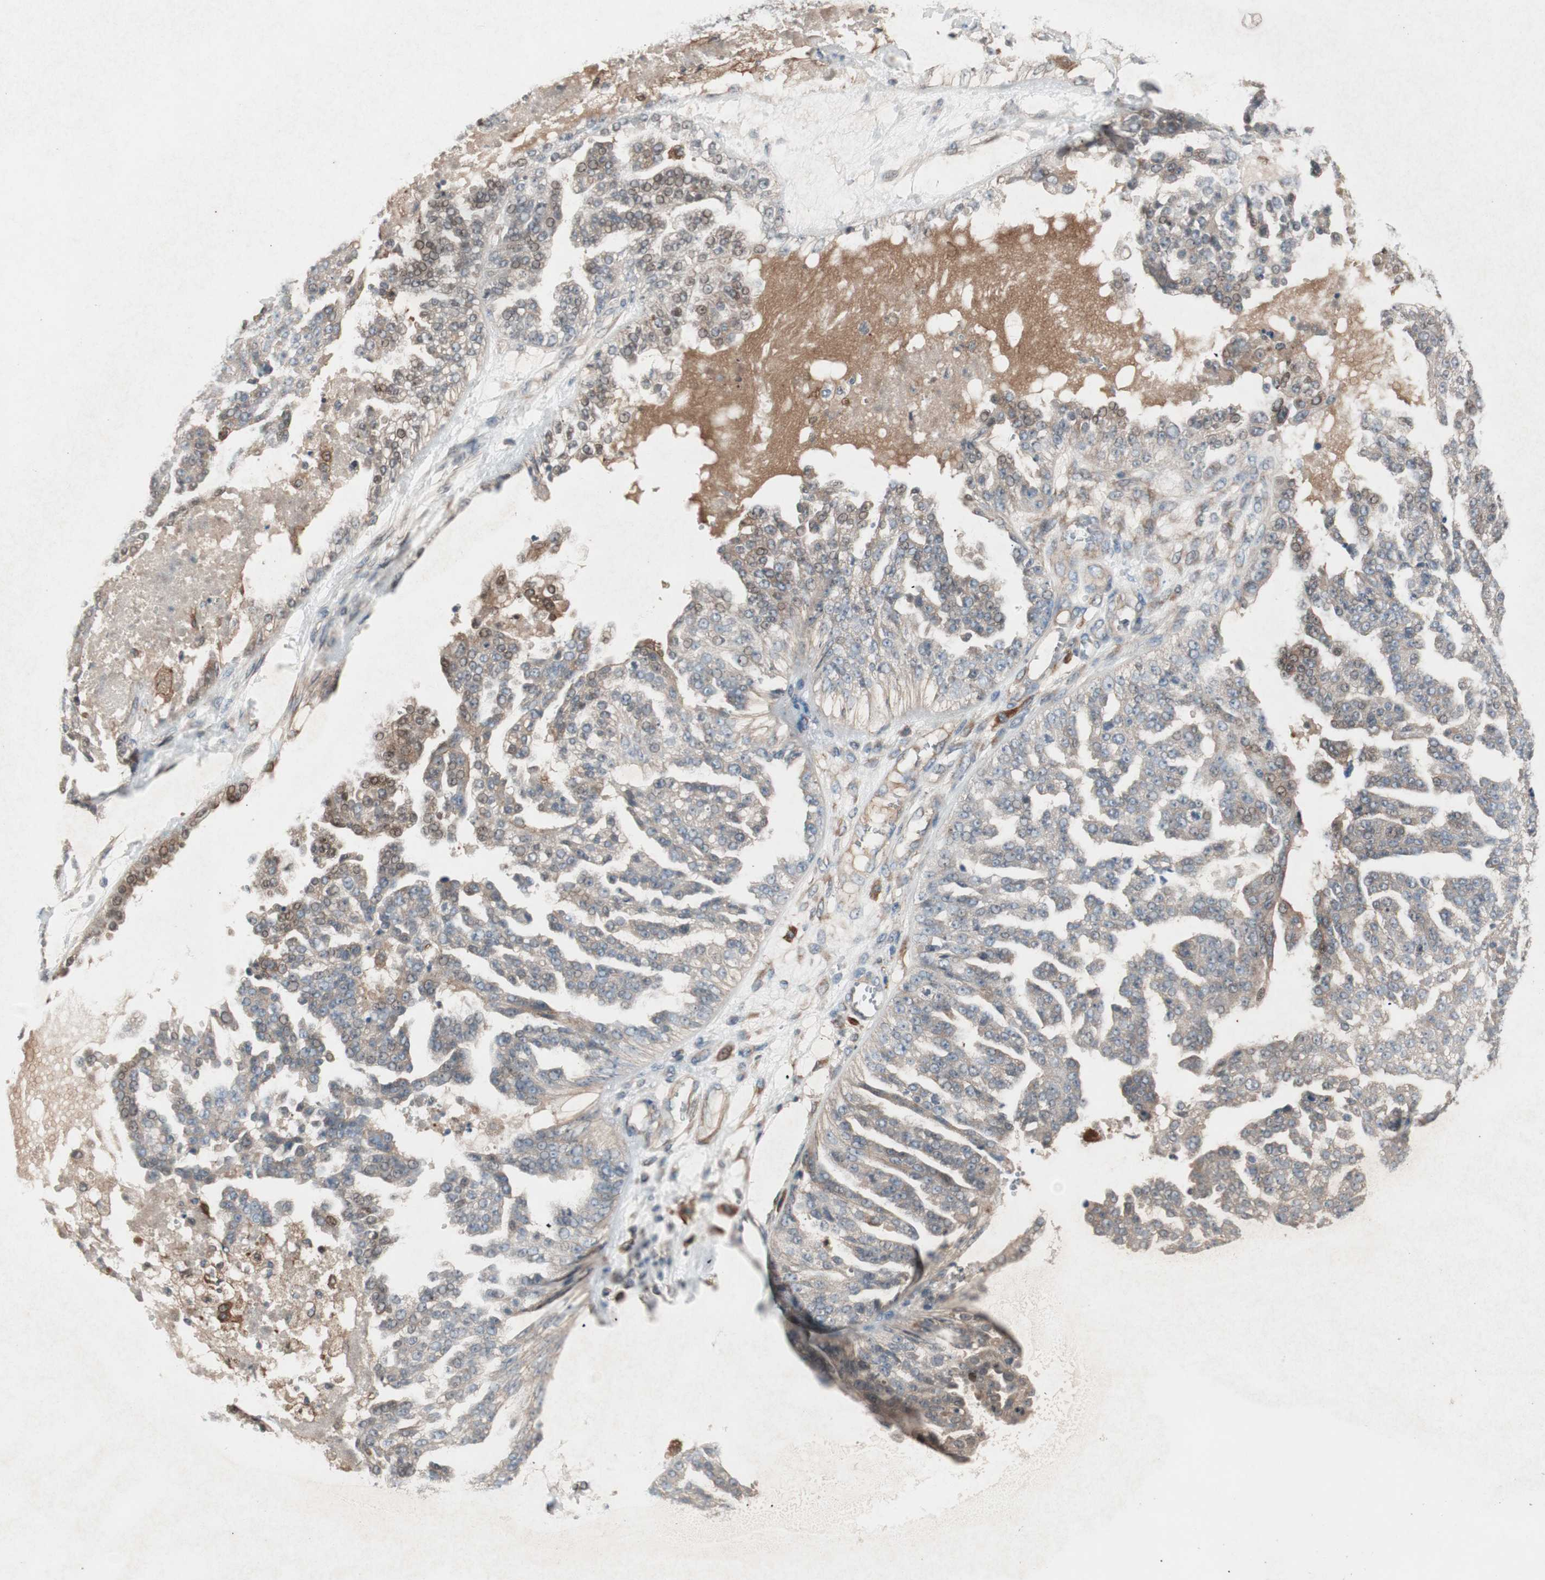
{"staining": {"intensity": "moderate", "quantity": ">75%", "location": "cytoplasmic/membranous"}, "tissue": "ovarian cancer", "cell_type": "Tumor cells", "image_type": "cancer", "snomed": [{"axis": "morphology", "description": "Carcinoma, NOS"}, {"axis": "topography", "description": "Soft tissue"}, {"axis": "topography", "description": "Ovary"}], "caption": "Protein expression by immunohistochemistry displays moderate cytoplasmic/membranous positivity in about >75% of tumor cells in ovarian cancer.", "gene": "STAB1", "patient": {"sex": "female", "age": 54}}